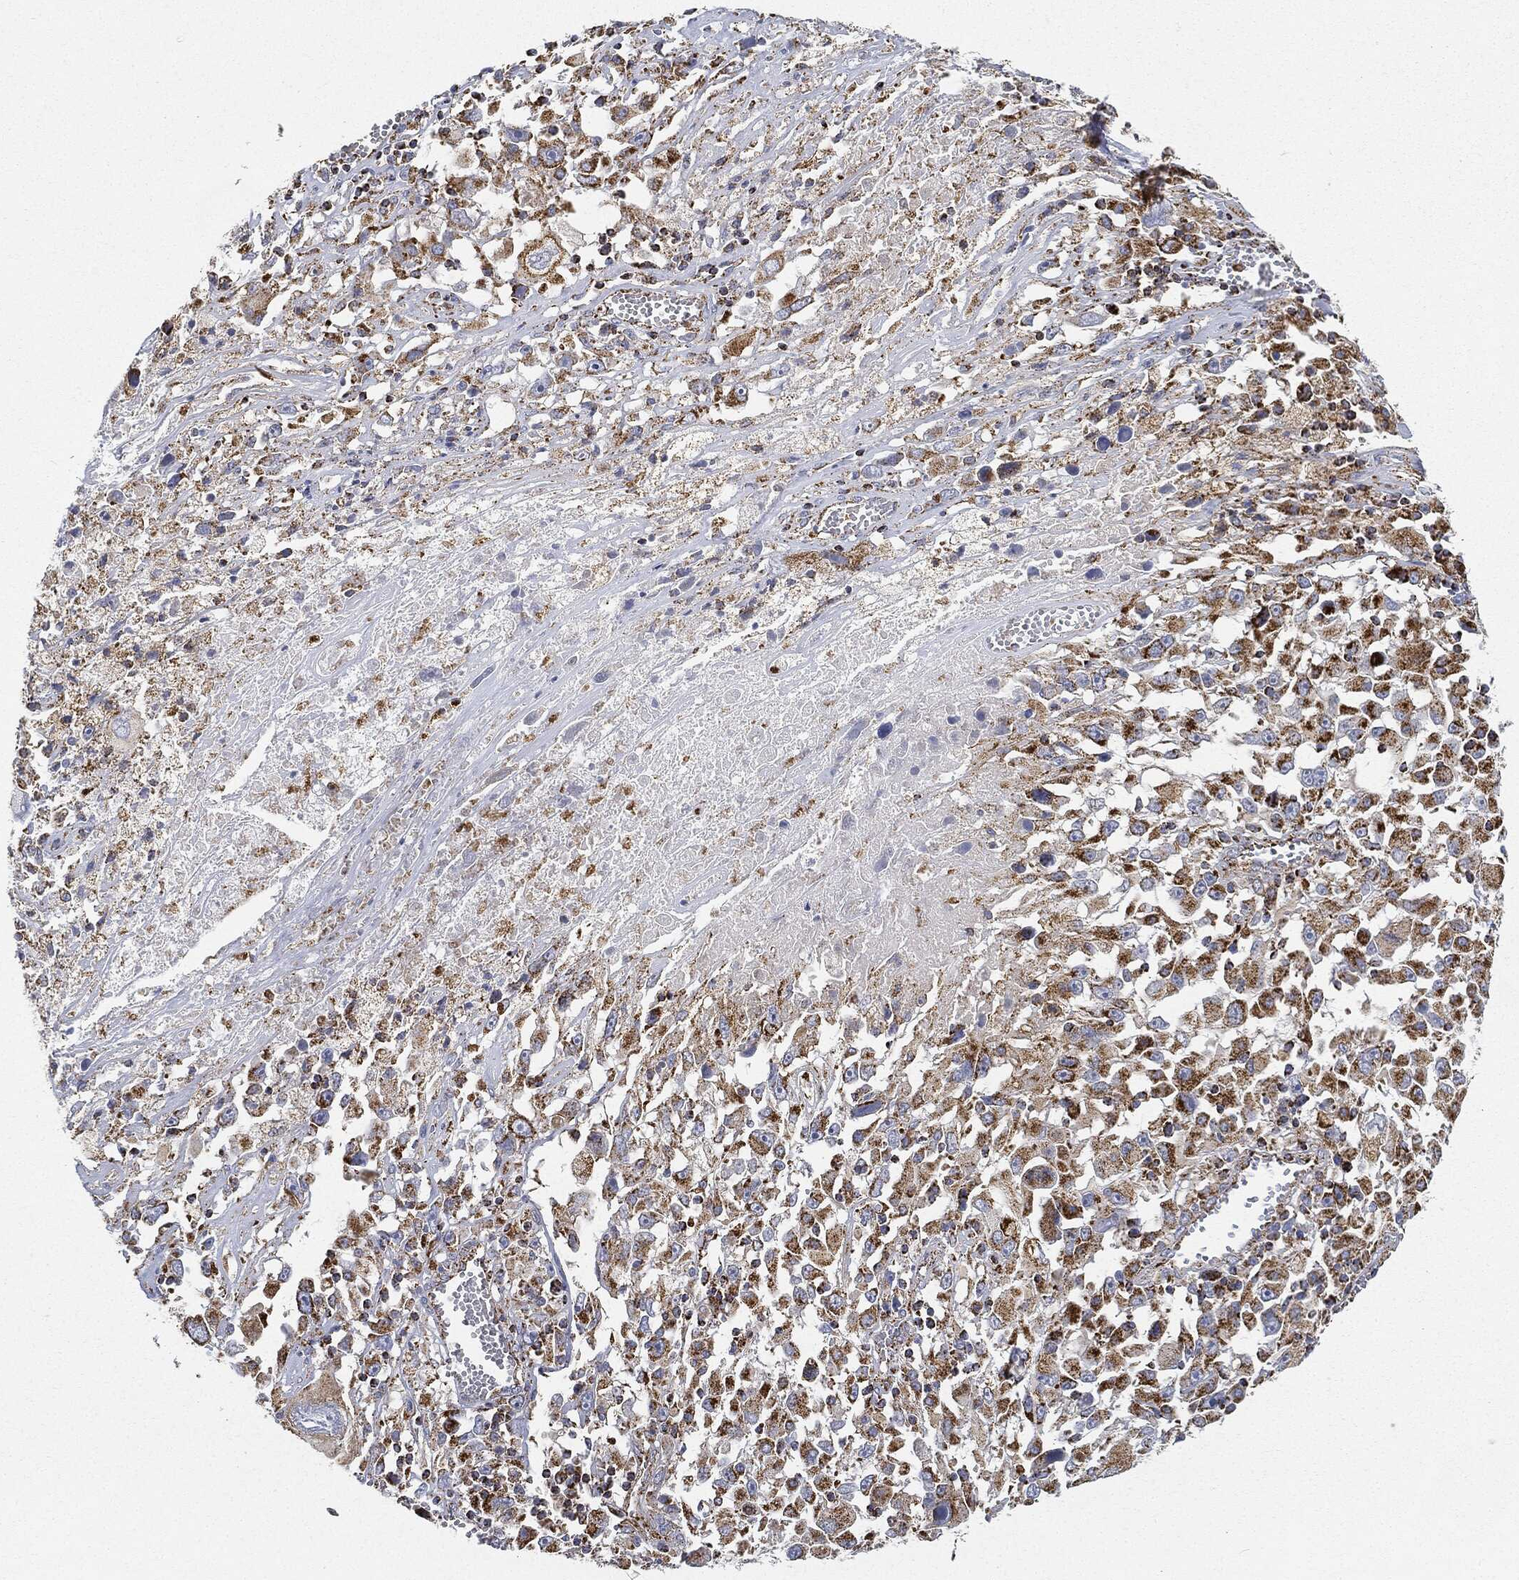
{"staining": {"intensity": "strong", "quantity": ">75%", "location": "cytoplasmic/membranous"}, "tissue": "melanoma", "cell_type": "Tumor cells", "image_type": "cancer", "snomed": [{"axis": "morphology", "description": "Malignant melanoma, Metastatic site"}, {"axis": "topography", "description": "Soft tissue"}], "caption": "Immunohistochemistry (IHC) histopathology image of neoplastic tissue: melanoma stained using immunohistochemistry shows high levels of strong protein expression localized specifically in the cytoplasmic/membranous of tumor cells, appearing as a cytoplasmic/membranous brown color.", "gene": "CAPN15", "patient": {"sex": "male", "age": 50}}